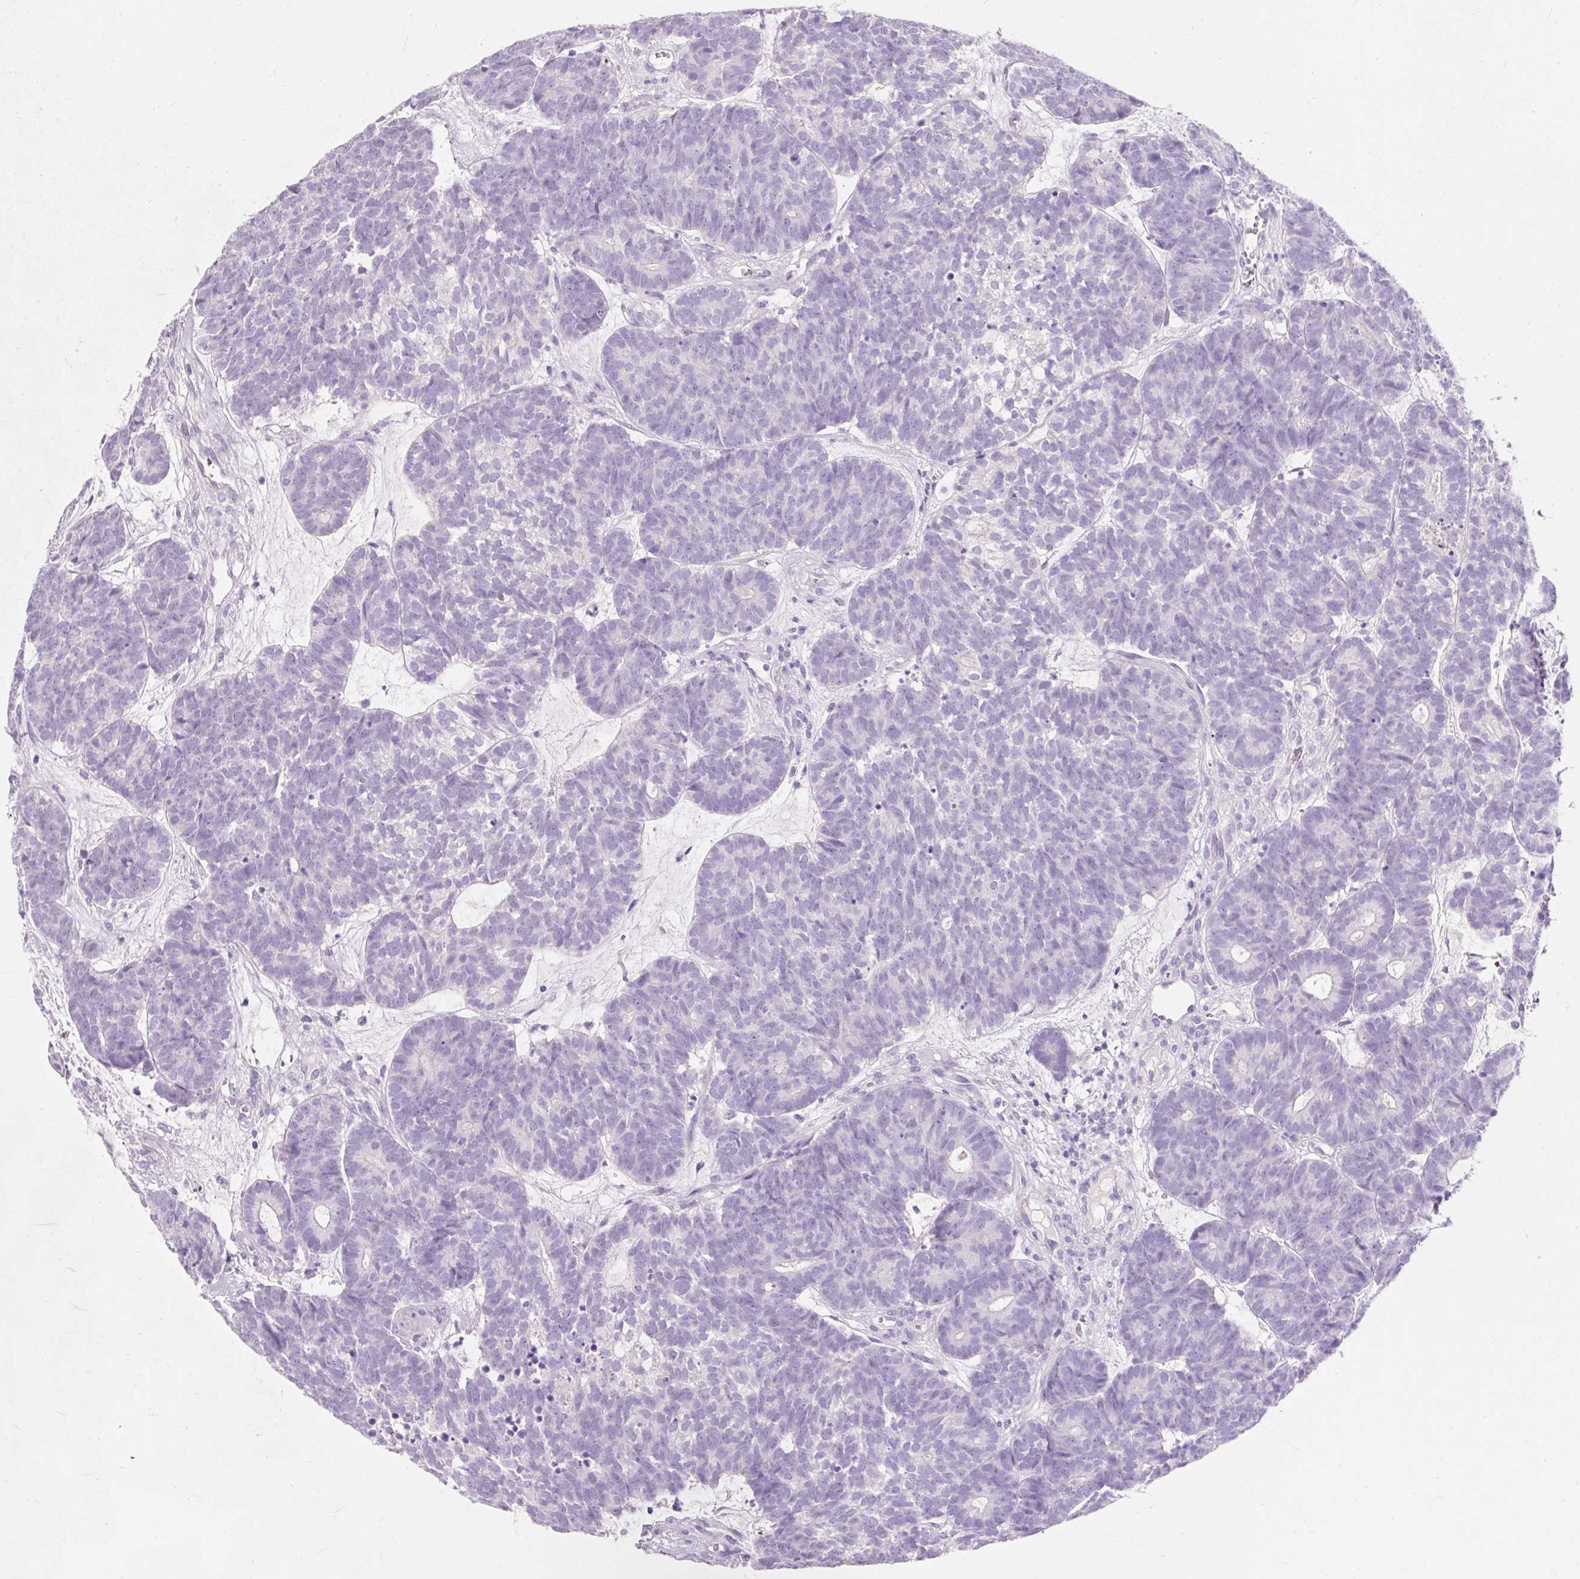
{"staining": {"intensity": "negative", "quantity": "none", "location": "none"}, "tissue": "head and neck cancer", "cell_type": "Tumor cells", "image_type": "cancer", "snomed": [{"axis": "morphology", "description": "Adenocarcinoma, NOS"}, {"axis": "topography", "description": "Head-Neck"}], "caption": "Tumor cells are negative for brown protein staining in head and neck adenocarcinoma.", "gene": "TMEM213", "patient": {"sex": "female", "age": 81}}